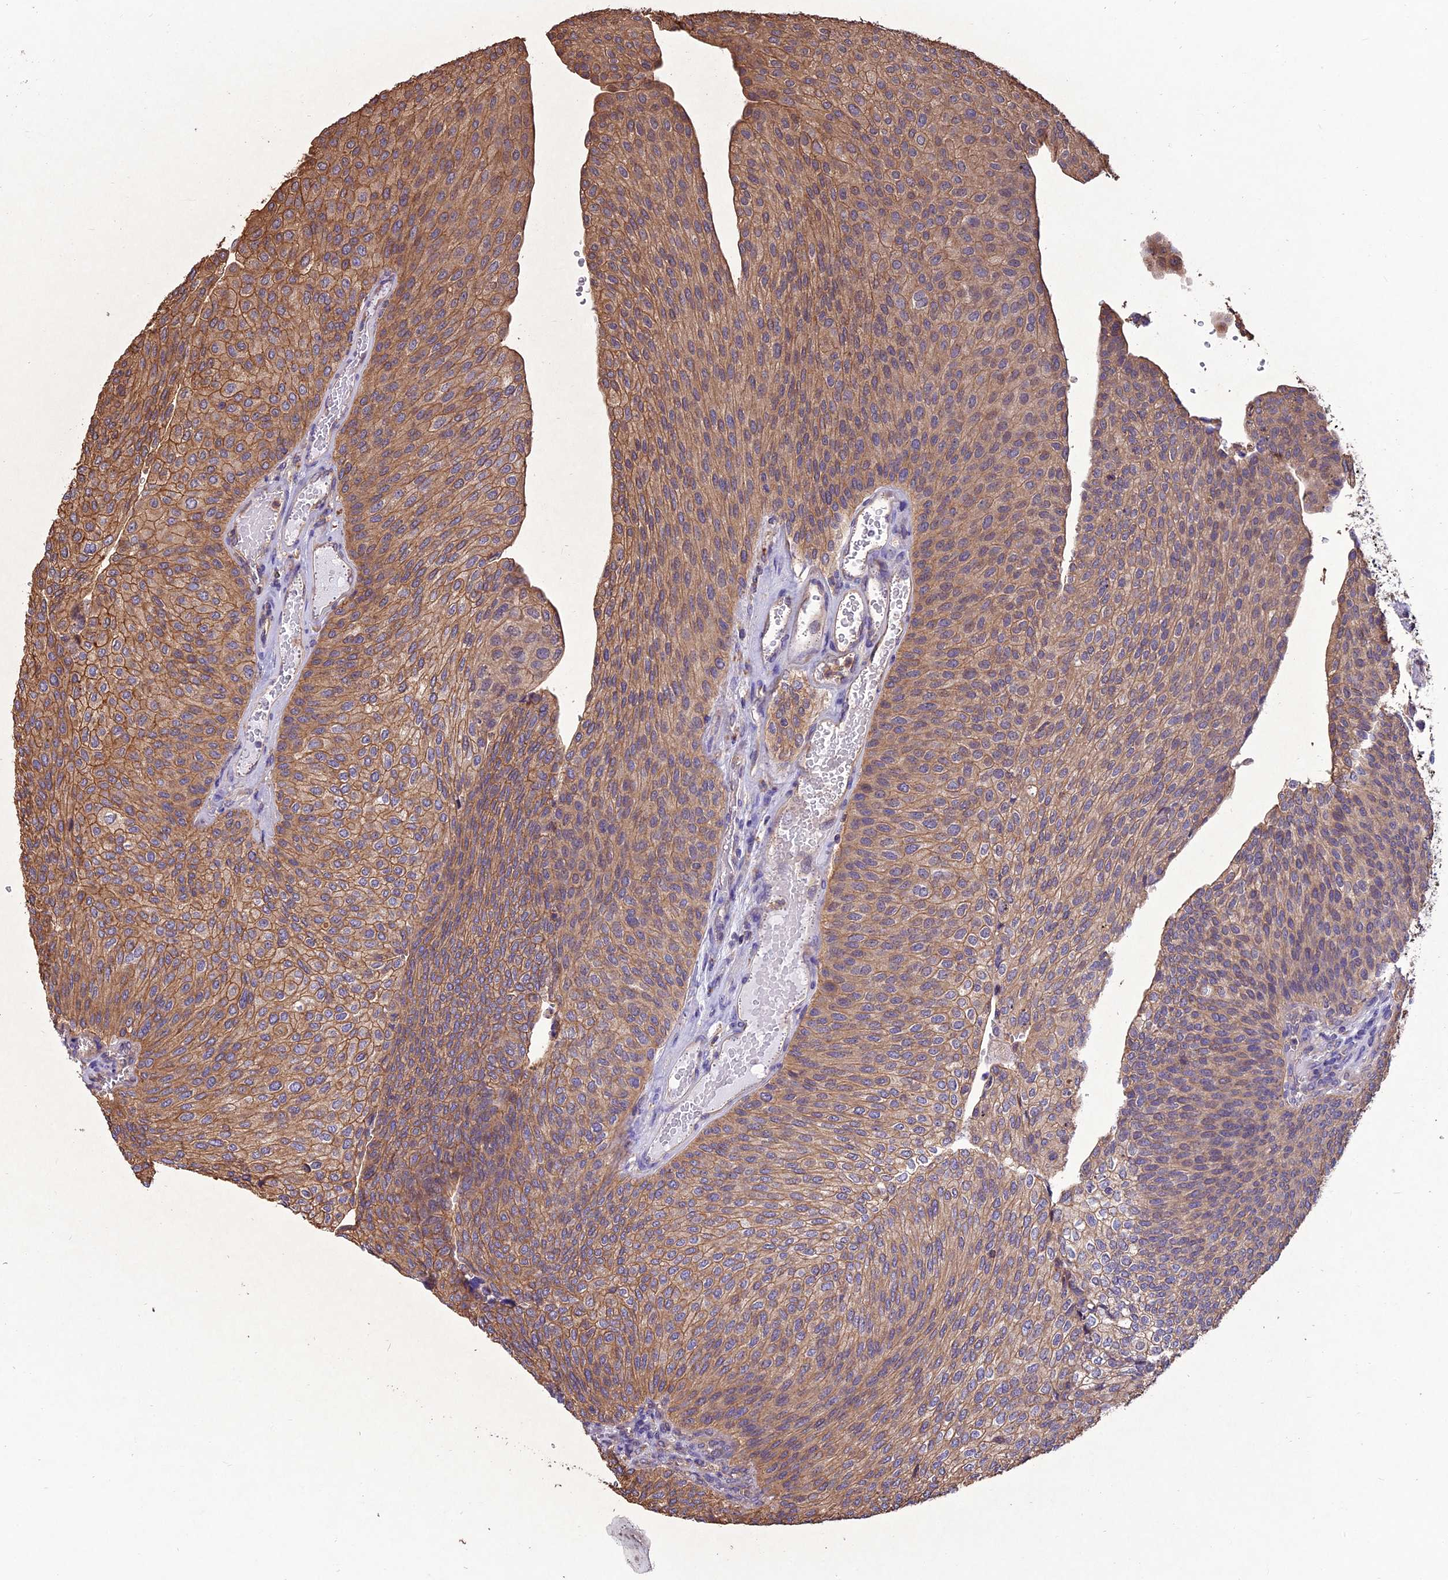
{"staining": {"intensity": "moderate", "quantity": ">75%", "location": "cytoplasmic/membranous"}, "tissue": "urothelial cancer", "cell_type": "Tumor cells", "image_type": "cancer", "snomed": [{"axis": "morphology", "description": "Urothelial carcinoma, High grade"}, {"axis": "topography", "description": "Urinary bladder"}], "caption": "IHC histopathology image of neoplastic tissue: human urothelial carcinoma (high-grade) stained using IHC demonstrates medium levels of moderate protein expression localized specifically in the cytoplasmic/membranous of tumor cells, appearing as a cytoplasmic/membranous brown color.", "gene": "CHMP2A", "patient": {"sex": "female", "age": 79}}